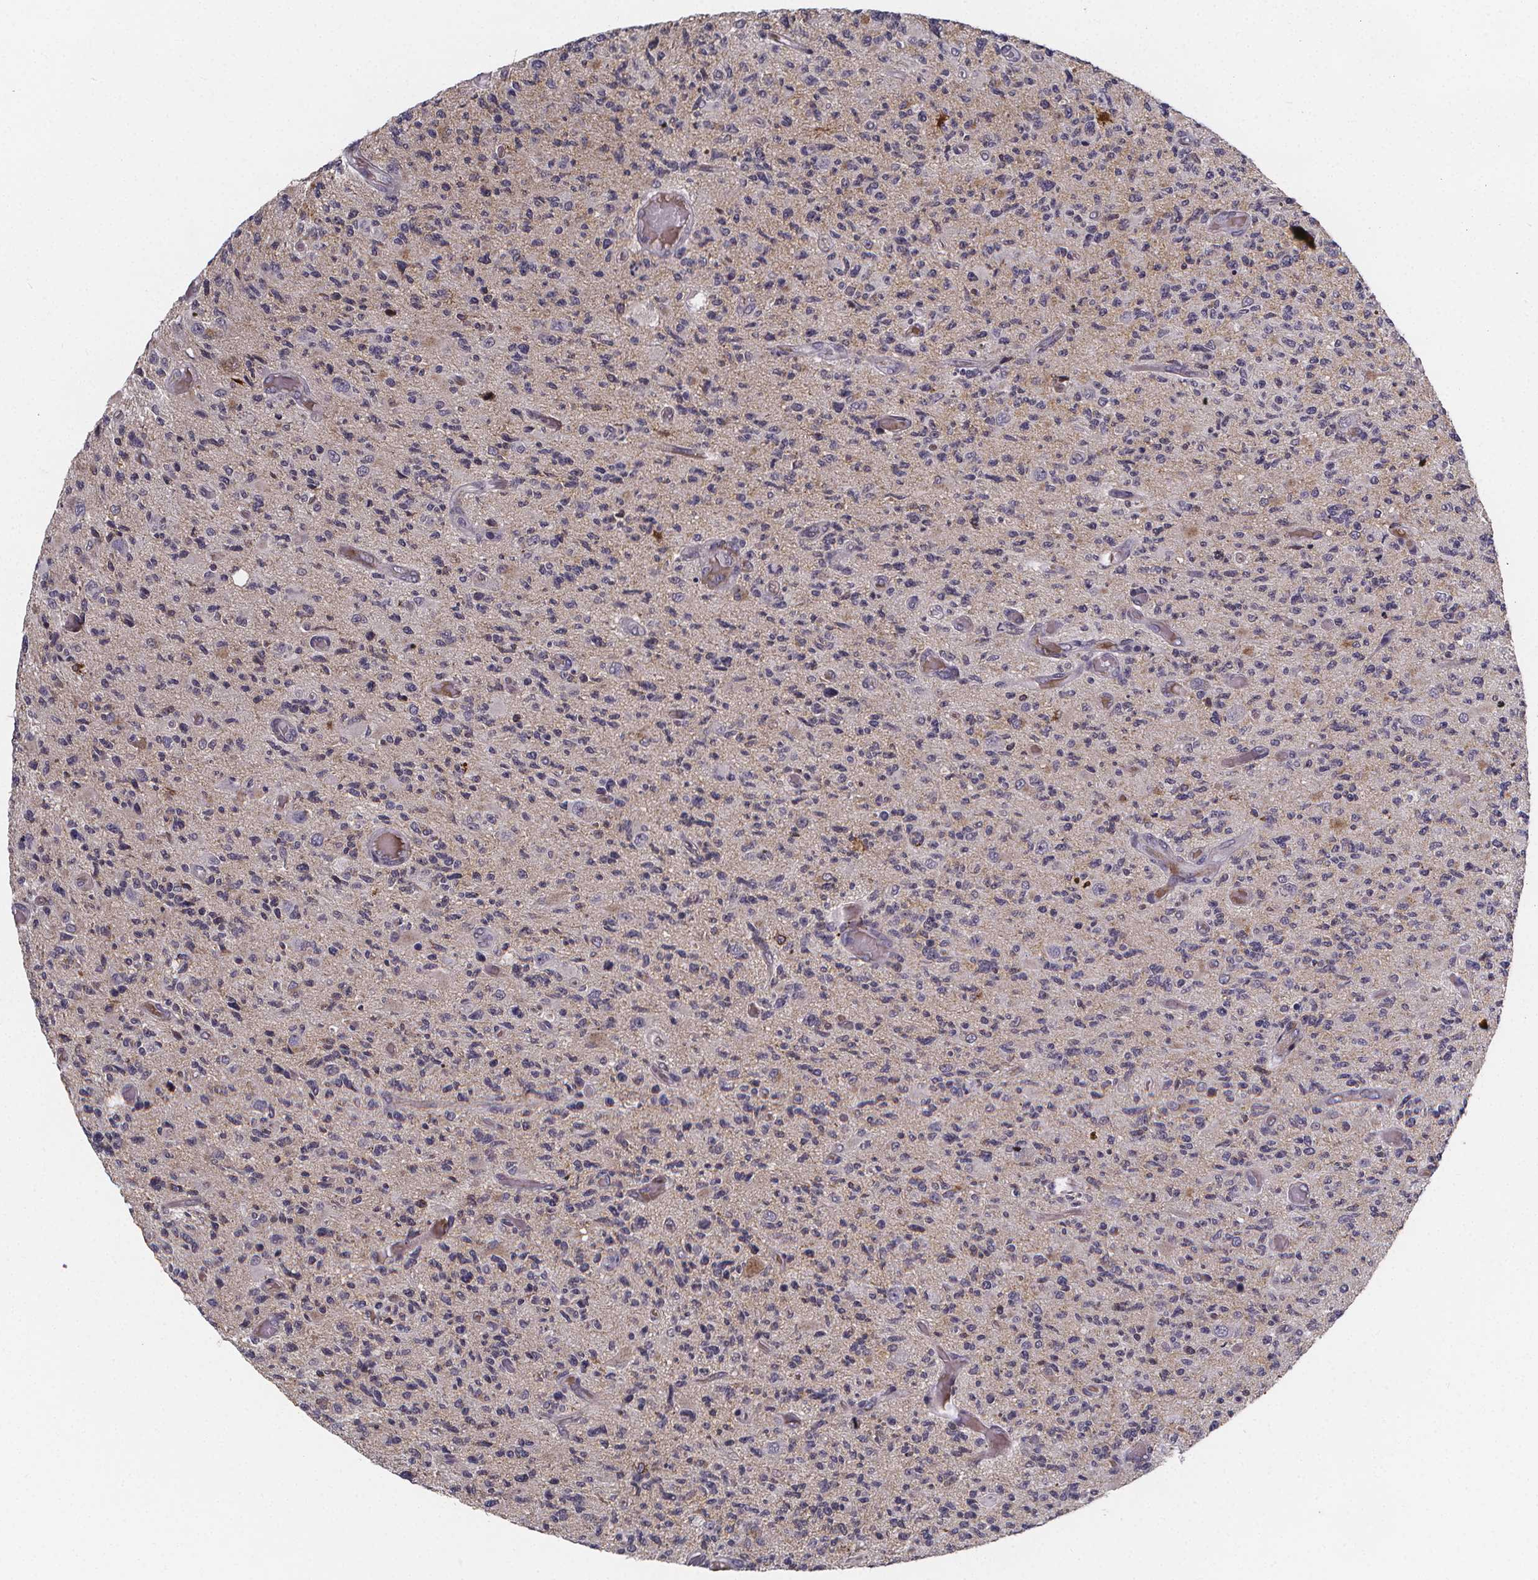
{"staining": {"intensity": "negative", "quantity": "none", "location": "none"}, "tissue": "glioma", "cell_type": "Tumor cells", "image_type": "cancer", "snomed": [{"axis": "morphology", "description": "Glioma, malignant, High grade"}, {"axis": "topography", "description": "Brain"}], "caption": "Tumor cells are negative for protein expression in human malignant glioma (high-grade). (DAB (3,3'-diaminobenzidine) immunohistochemistry (IHC) visualized using brightfield microscopy, high magnification).", "gene": "AGT", "patient": {"sex": "female", "age": 63}}